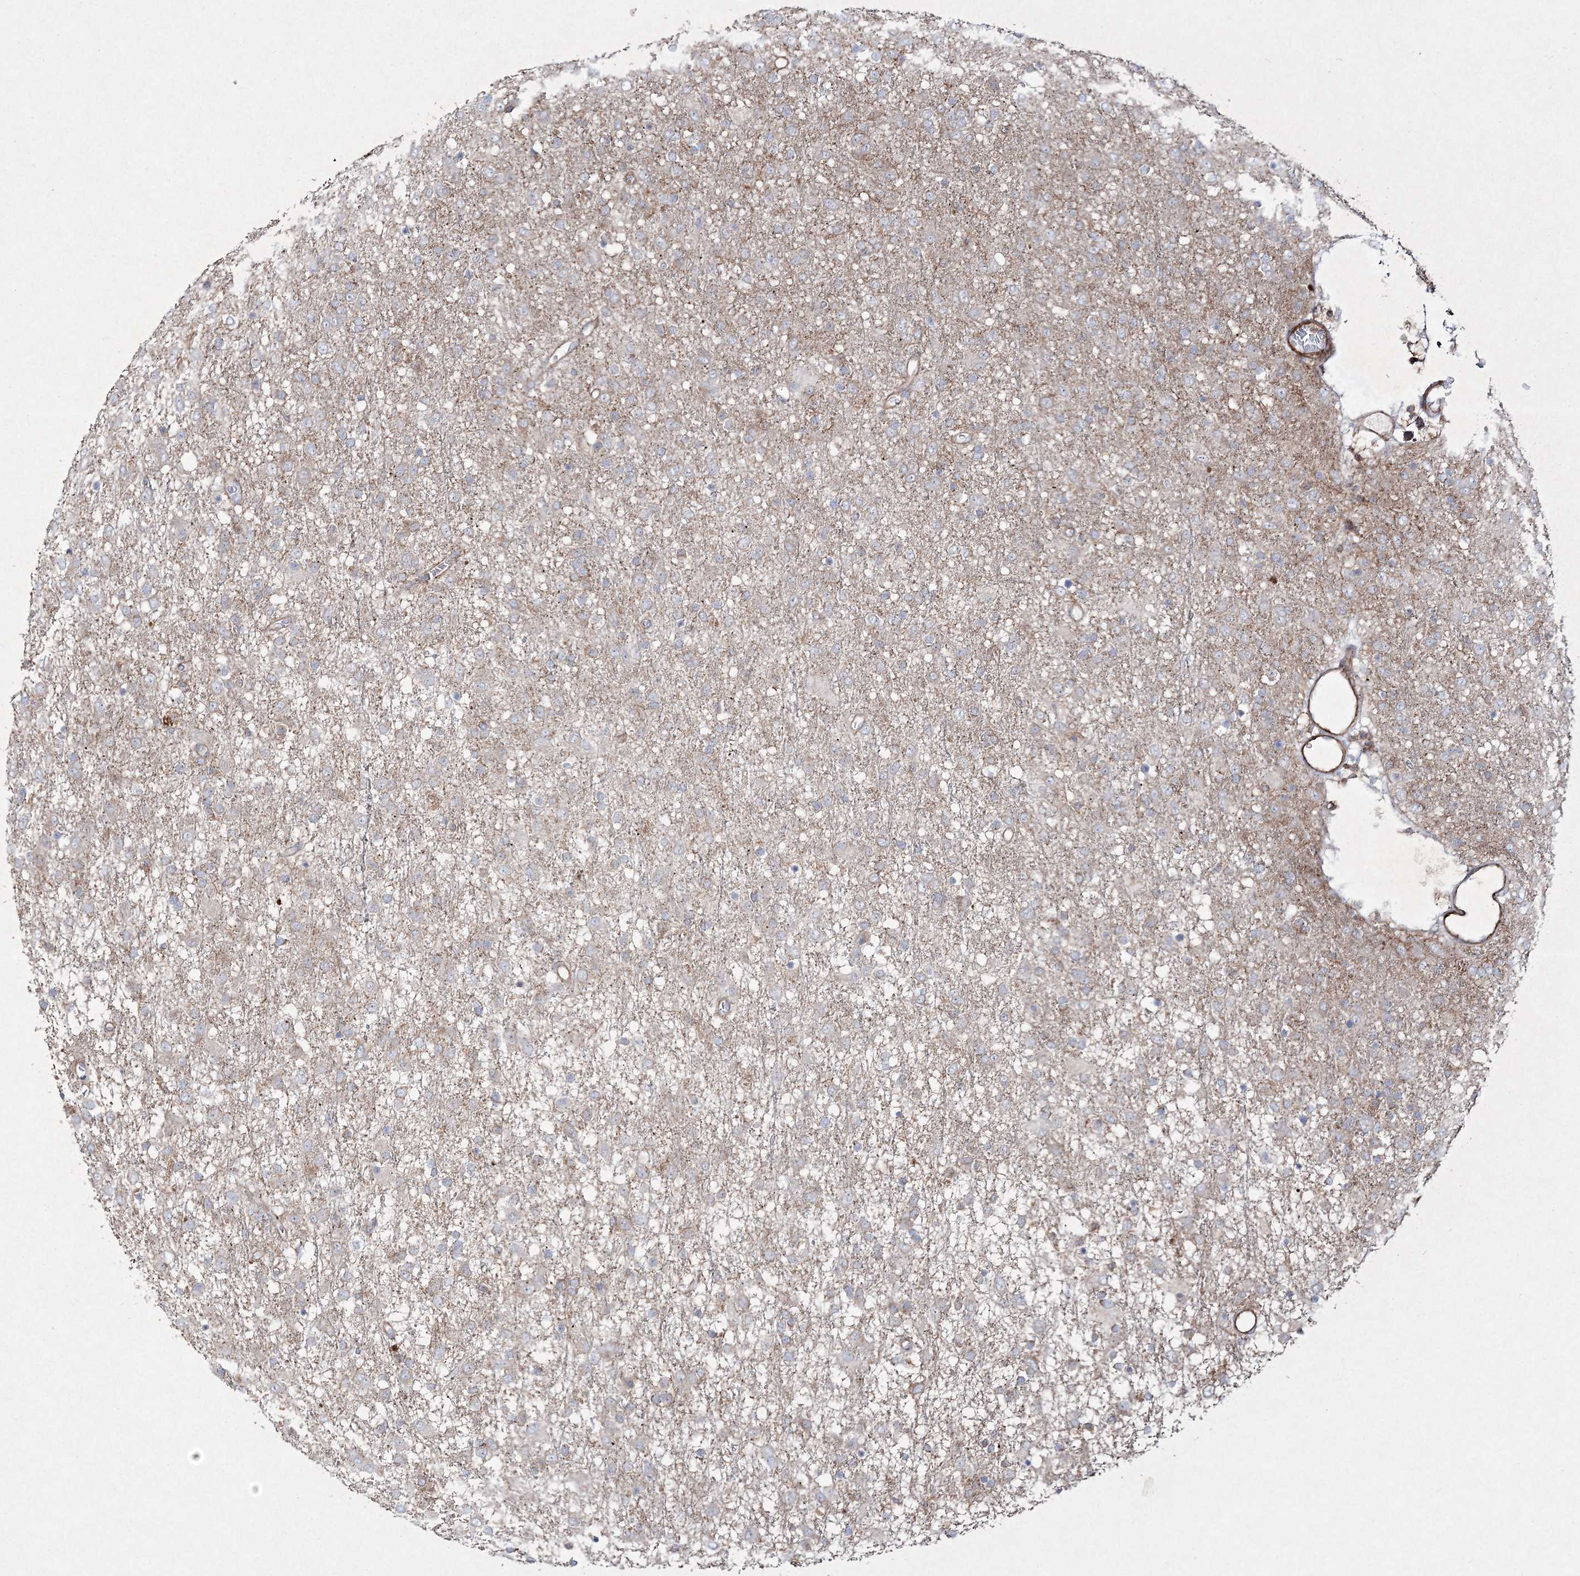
{"staining": {"intensity": "weak", "quantity": "<25%", "location": "cytoplasmic/membranous"}, "tissue": "glioma", "cell_type": "Tumor cells", "image_type": "cancer", "snomed": [{"axis": "morphology", "description": "Glioma, malignant, Low grade"}, {"axis": "topography", "description": "Brain"}], "caption": "Immunohistochemistry (IHC) of human malignant glioma (low-grade) reveals no staining in tumor cells.", "gene": "RICTOR", "patient": {"sex": "male", "age": 65}}